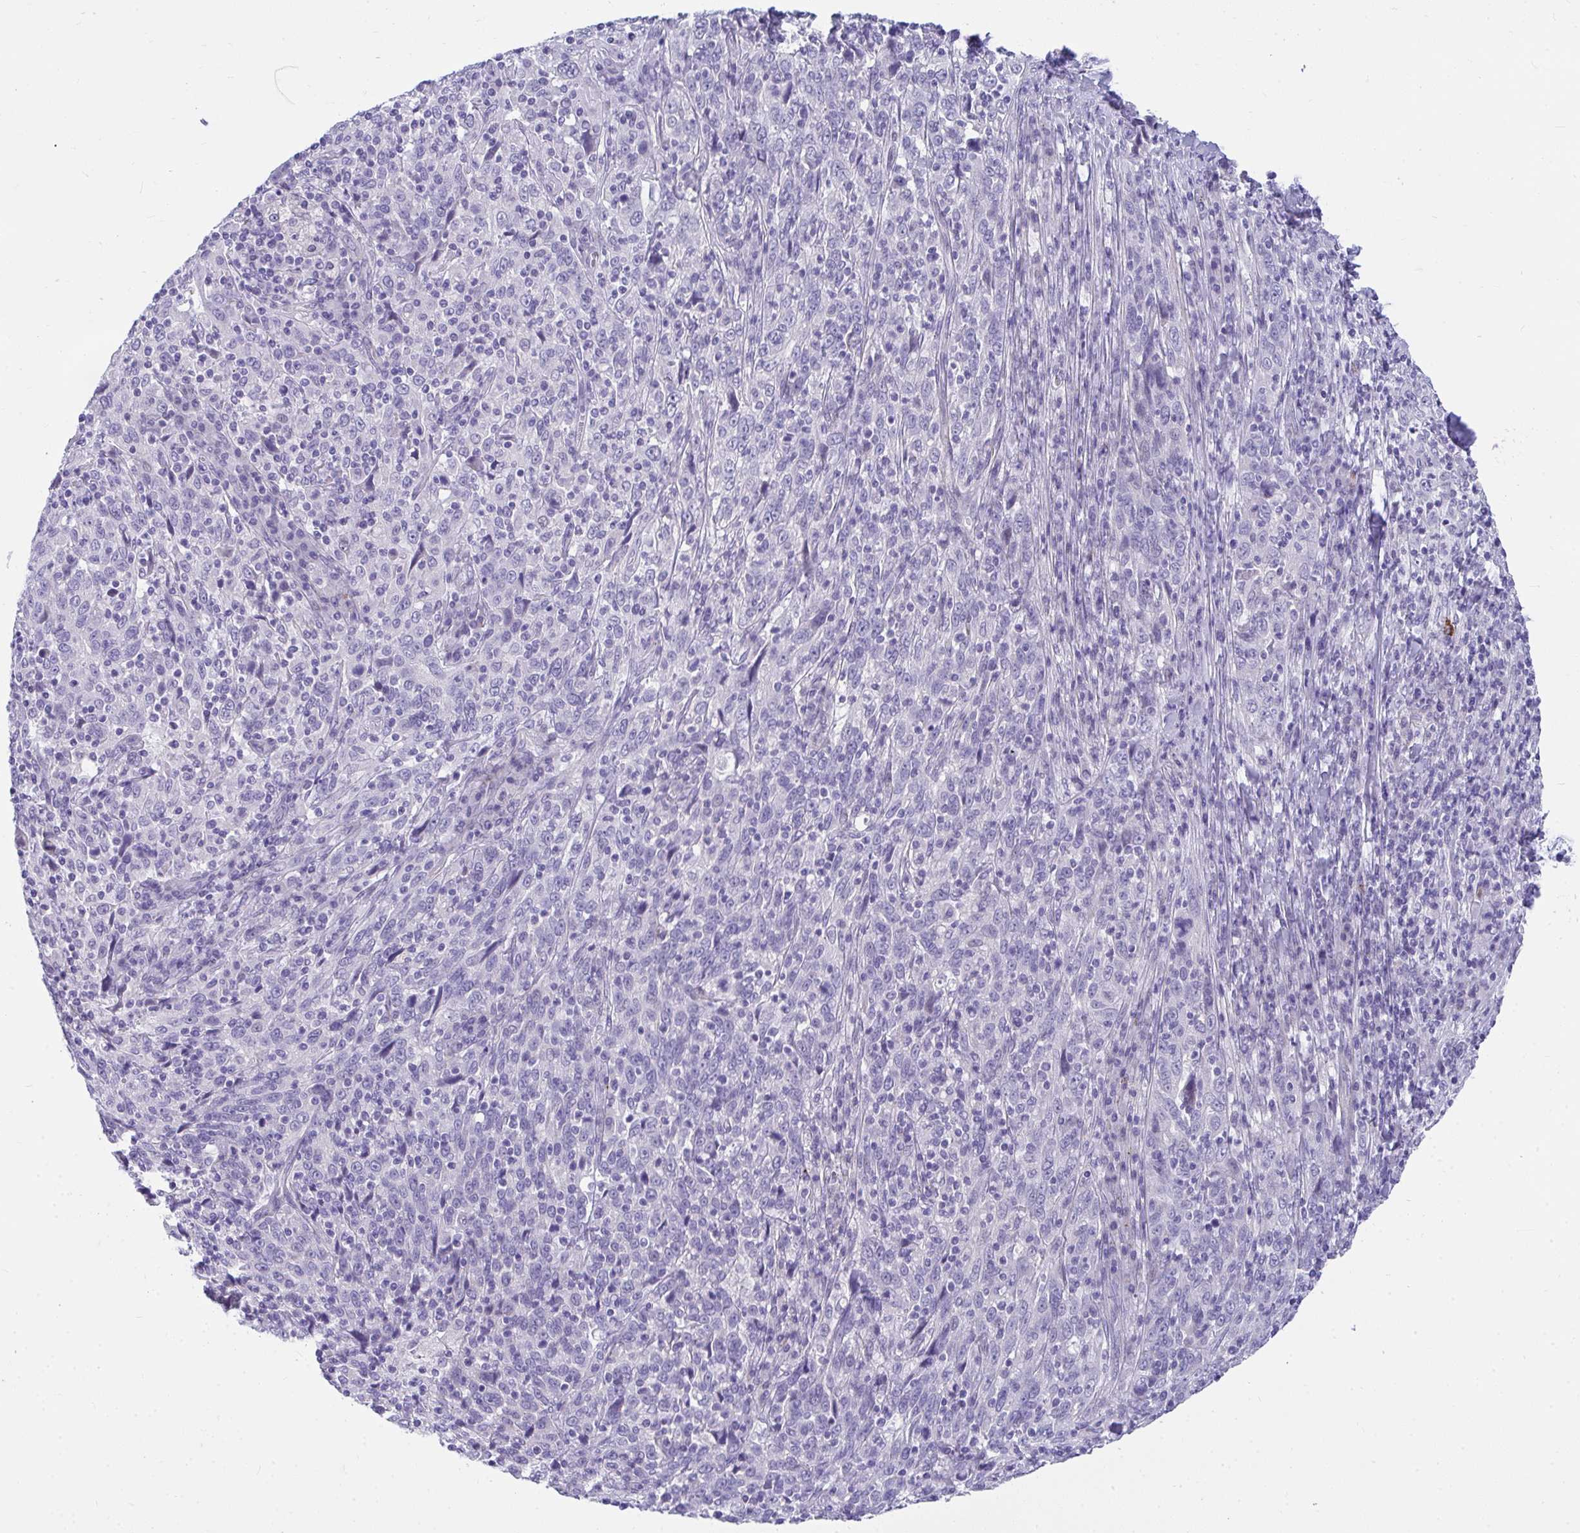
{"staining": {"intensity": "negative", "quantity": "none", "location": "none"}, "tissue": "cervical cancer", "cell_type": "Tumor cells", "image_type": "cancer", "snomed": [{"axis": "morphology", "description": "Squamous cell carcinoma, NOS"}, {"axis": "topography", "description": "Cervix"}], "caption": "Micrograph shows no protein staining in tumor cells of cervical cancer tissue. (DAB (3,3'-diaminobenzidine) IHC, high magnification).", "gene": "TSBP1", "patient": {"sex": "female", "age": 46}}